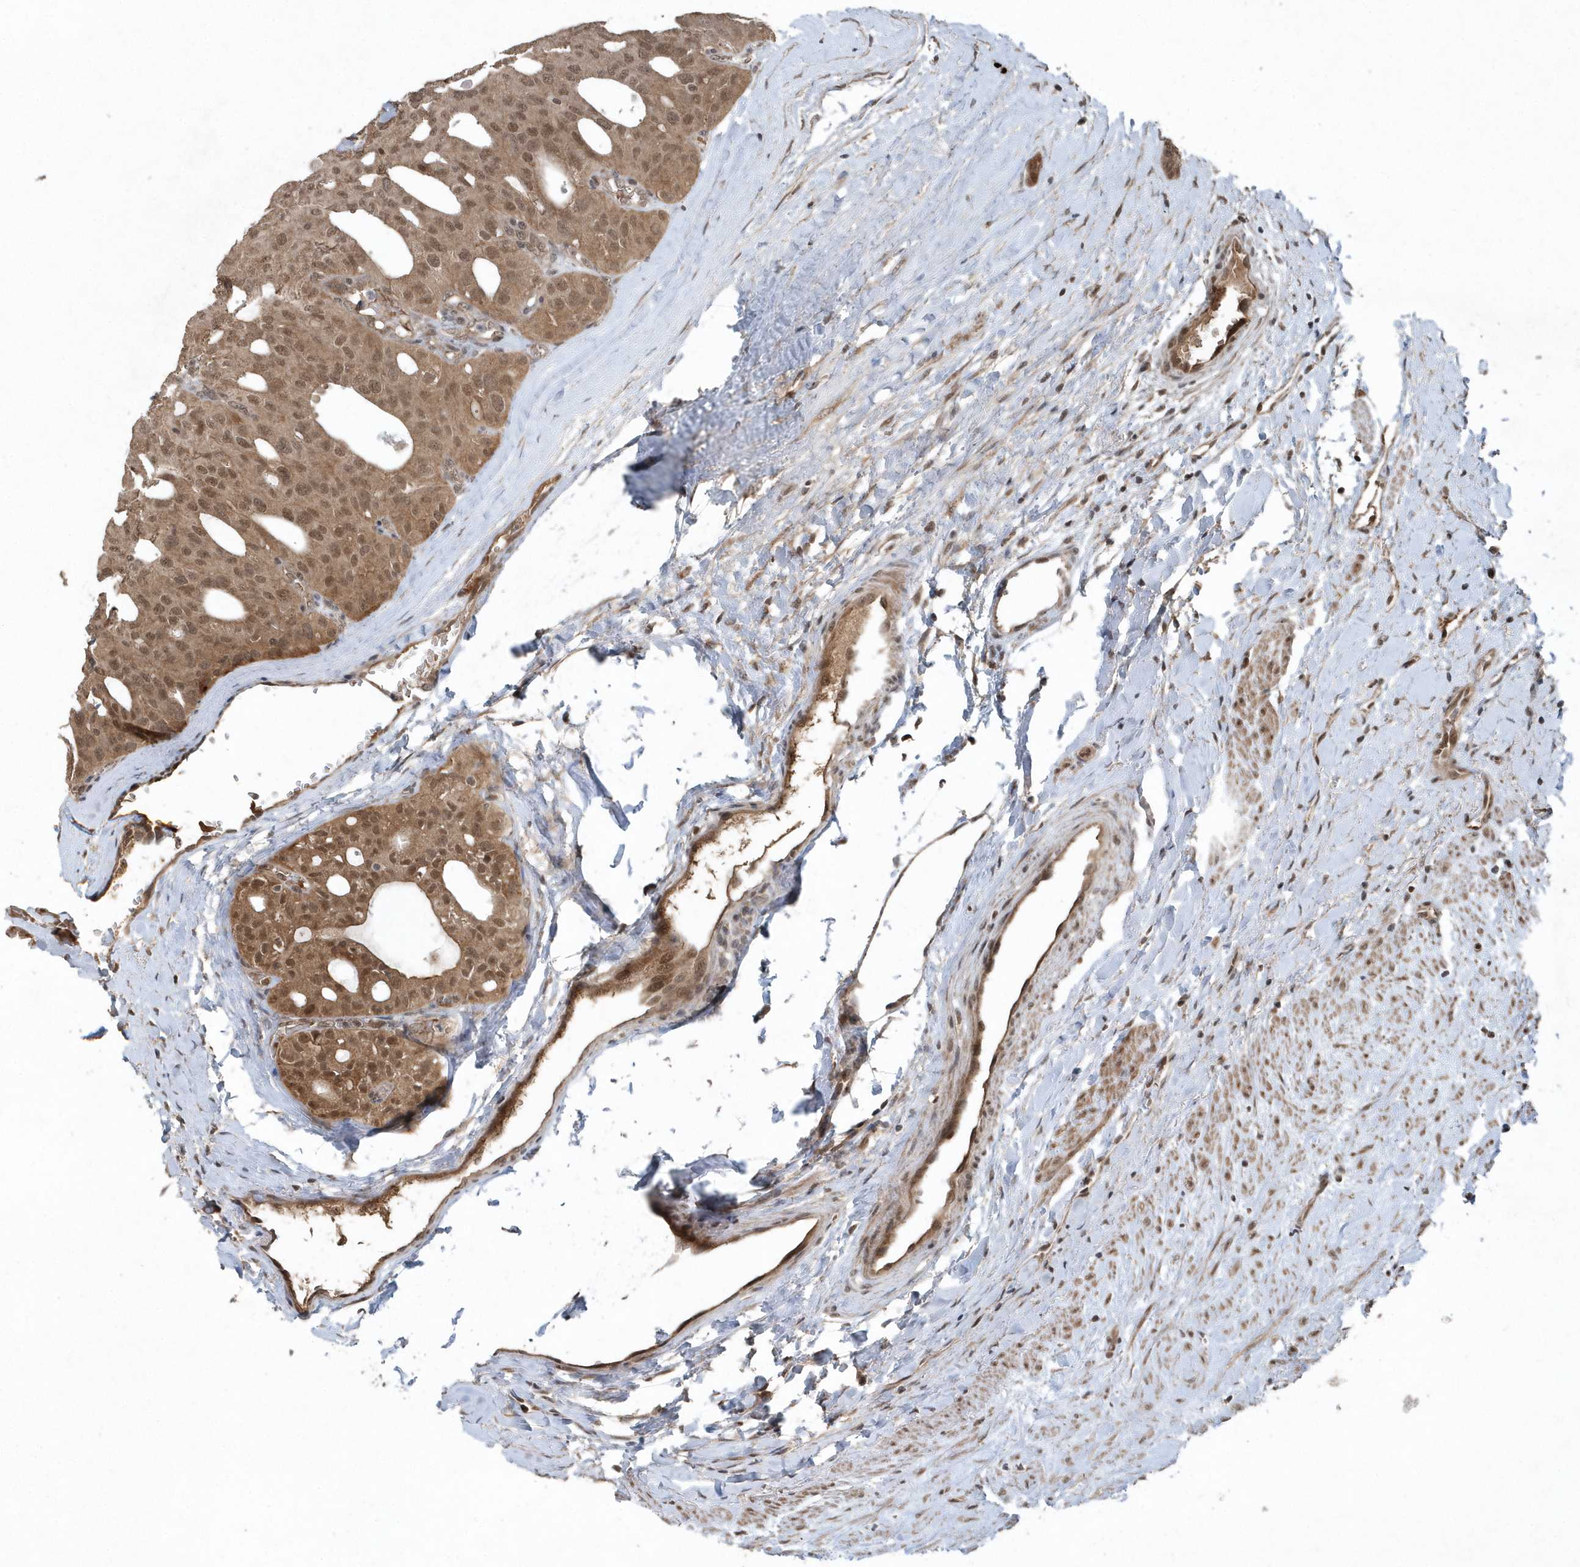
{"staining": {"intensity": "moderate", "quantity": ">75%", "location": "cytoplasmic/membranous,nuclear"}, "tissue": "thyroid cancer", "cell_type": "Tumor cells", "image_type": "cancer", "snomed": [{"axis": "morphology", "description": "Follicular adenoma carcinoma, NOS"}, {"axis": "topography", "description": "Thyroid gland"}], "caption": "Immunohistochemistry (IHC) of thyroid cancer (follicular adenoma carcinoma) exhibits medium levels of moderate cytoplasmic/membranous and nuclear staining in approximately >75% of tumor cells.", "gene": "QTRT2", "patient": {"sex": "male", "age": 75}}